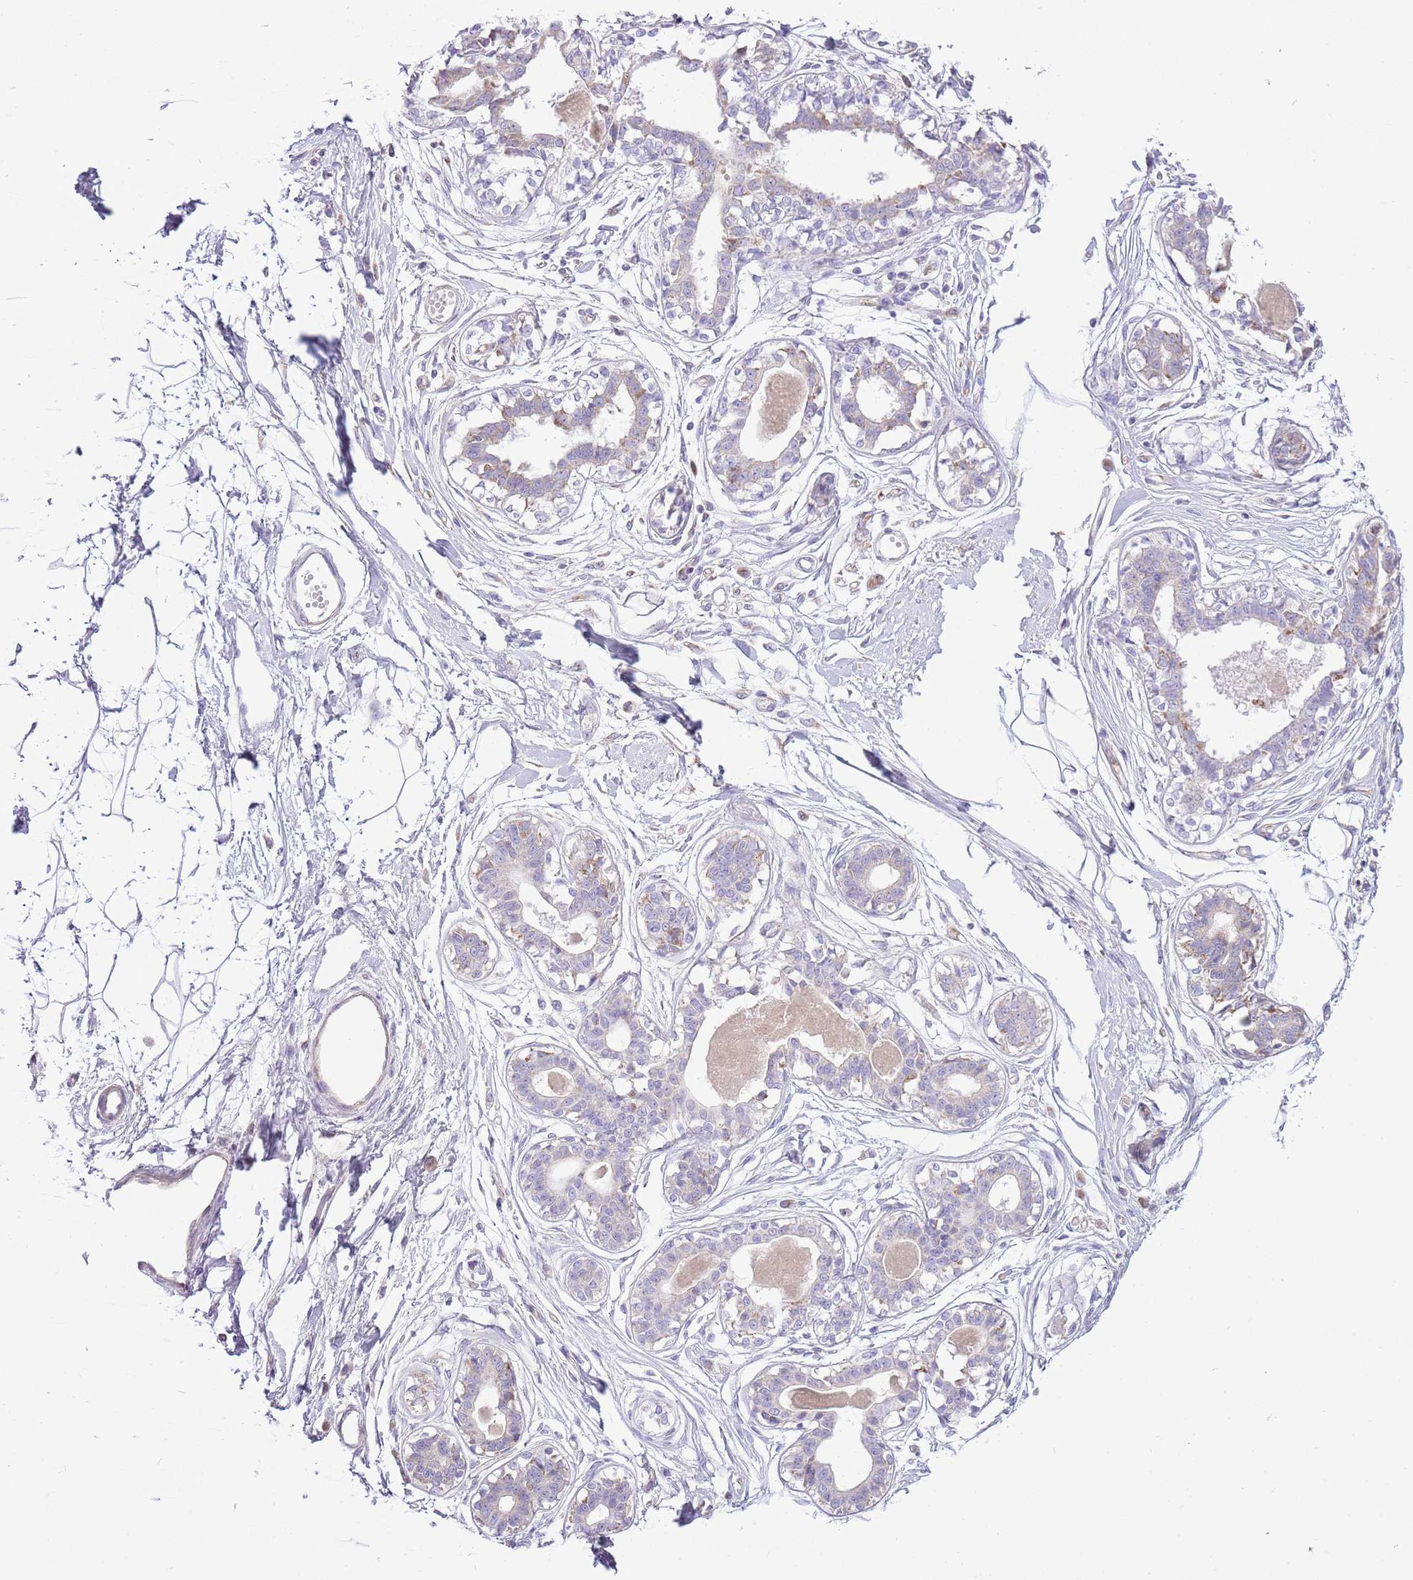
{"staining": {"intensity": "negative", "quantity": "none", "location": "none"}, "tissue": "breast", "cell_type": "Adipocytes", "image_type": "normal", "snomed": [{"axis": "morphology", "description": "Normal tissue, NOS"}, {"axis": "topography", "description": "Breast"}], "caption": "Immunohistochemistry micrograph of normal human breast stained for a protein (brown), which displays no expression in adipocytes. The staining was performed using DAB (3,3'-diaminobenzidine) to visualize the protein expression in brown, while the nuclei were stained in blue with hematoxylin (Magnification: 20x).", "gene": "OAZ2", "patient": {"sex": "female", "age": 45}}